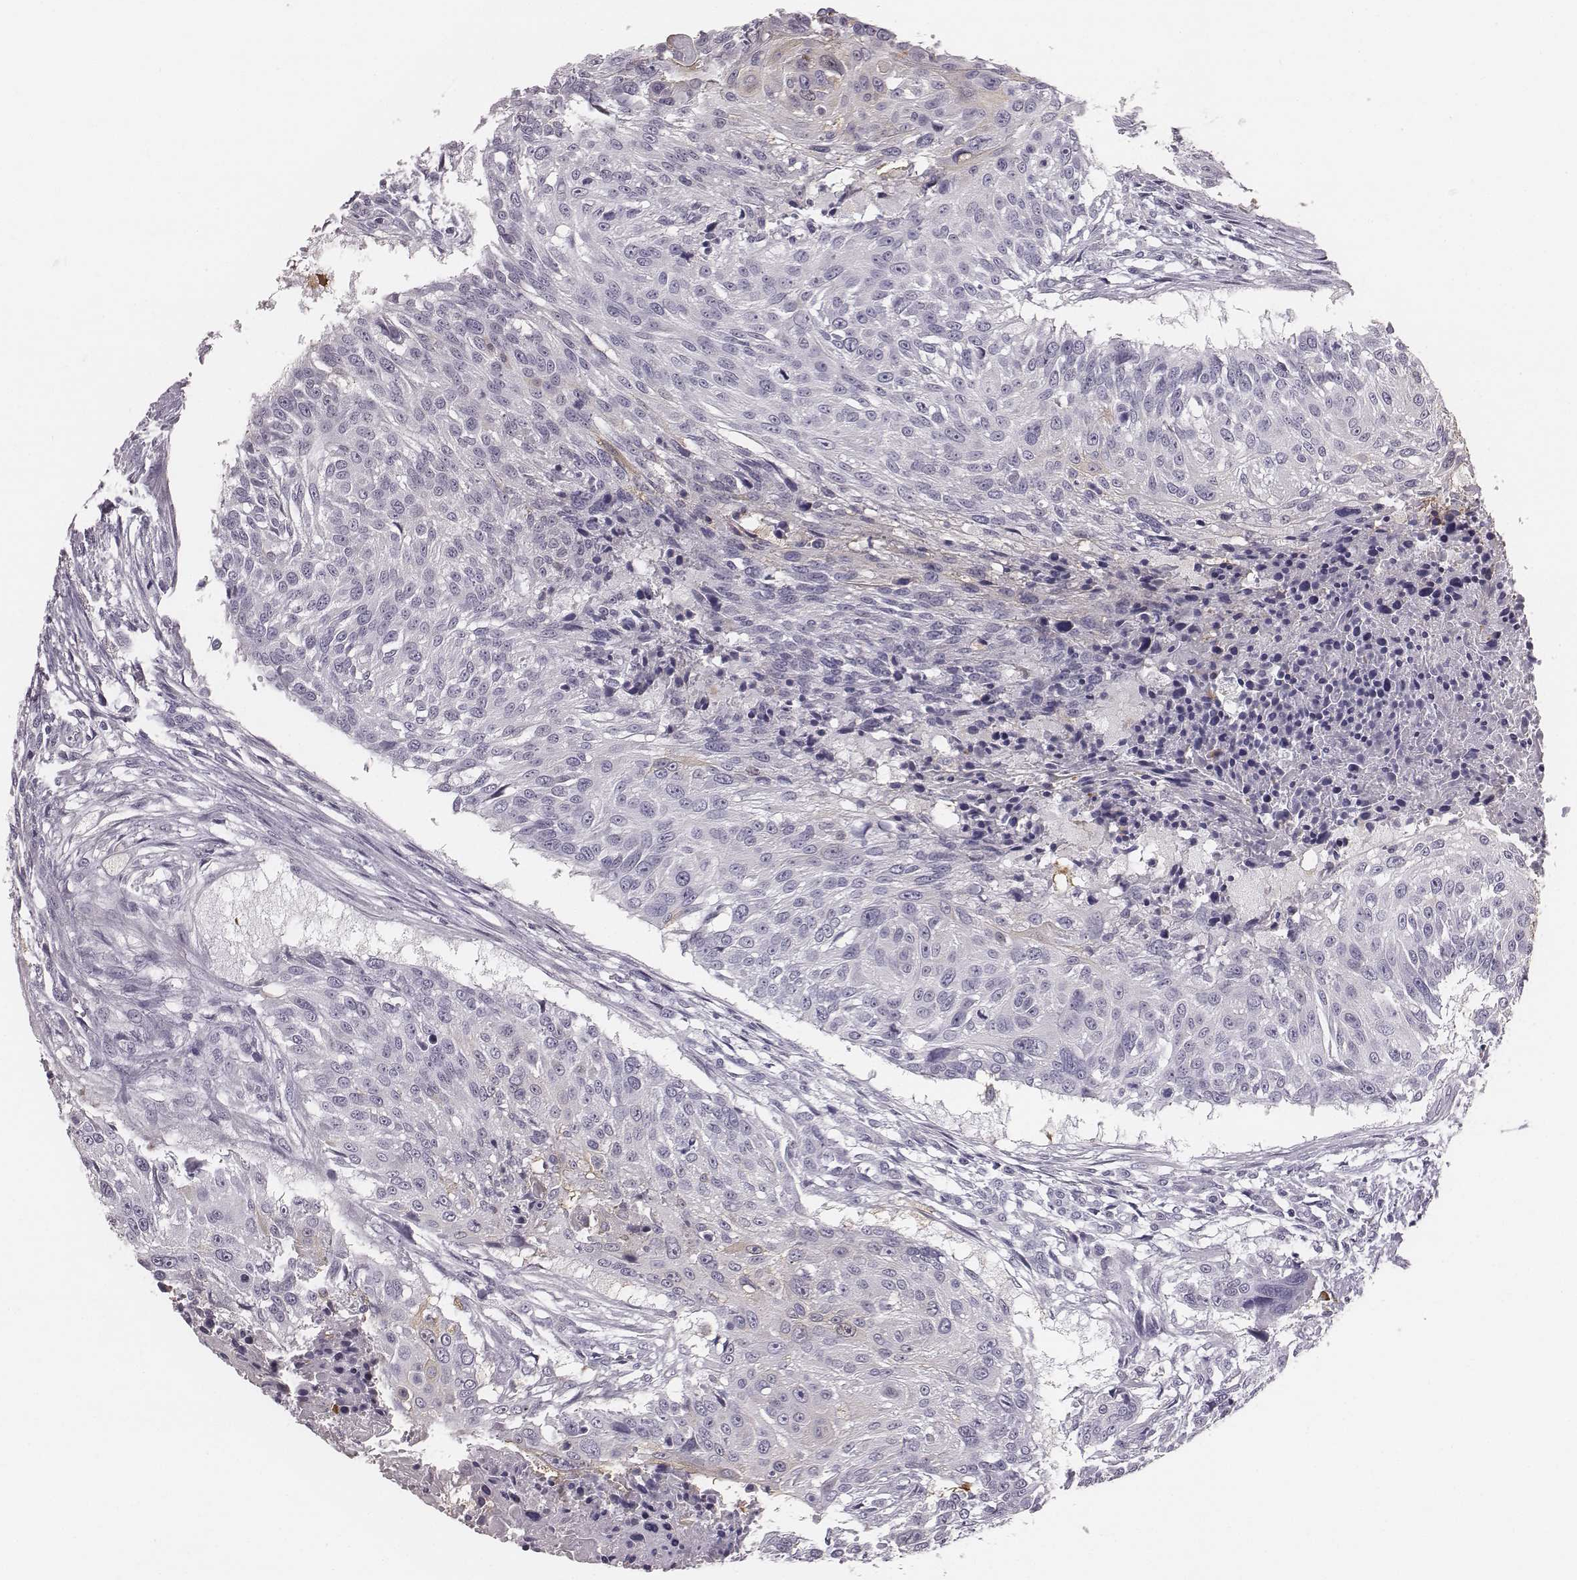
{"staining": {"intensity": "negative", "quantity": "none", "location": "none"}, "tissue": "urothelial cancer", "cell_type": "Tumor cells", "image_type": "cancer", "snomed": [{"axis": "morphology", "description": "Urothelial carcinoma, NOS"}, {"axis": "topography", "description": "Urinary bladder"}], "caption": "This is a photomicrograph of immunohistochemistry (IHC) staining of urothelial cancer, which shows no staining in tumor cells.", "gene": "C6orf58", "patient": {"sex": "male", "age": 55}}